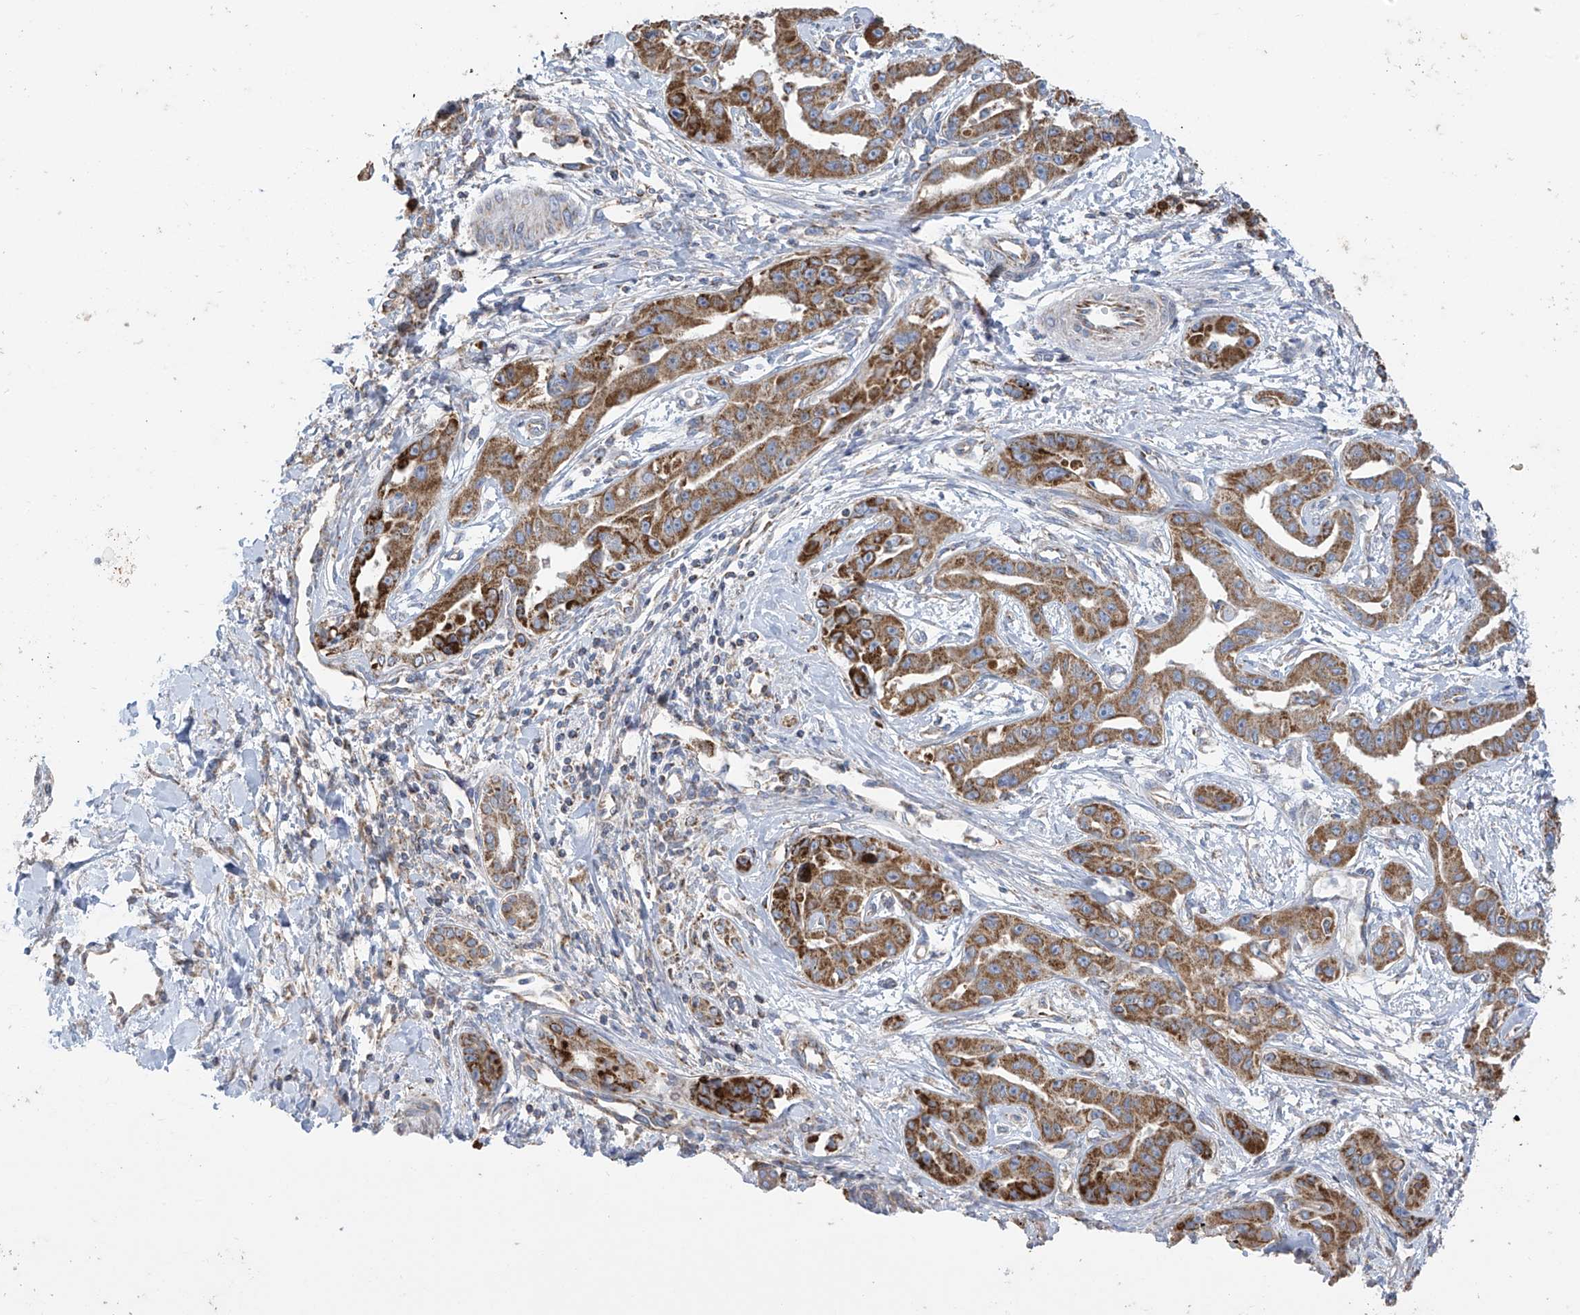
{"staining": {"intensity": "moderate", "quantity": ">75%", "location": "cytoplasmic/membranous"}, "tissue": "liver cancer", "cell_type": "Tumor cells", "image_type": "cancer", "snomed": [{"axis": "morphology", "description": "Cholangiocarcinoma"}, {"axis": "topography", "description": "Liver"}], "caption": "Human liver cancer (cholangiocarcinoma) stained with a brown dye reveals moderate cytoplasmic/membranous positive positivity in approximately >75% of tumor cells.", "gene": "PNPT1", "patient": {"sex": "male", "age": 59}}